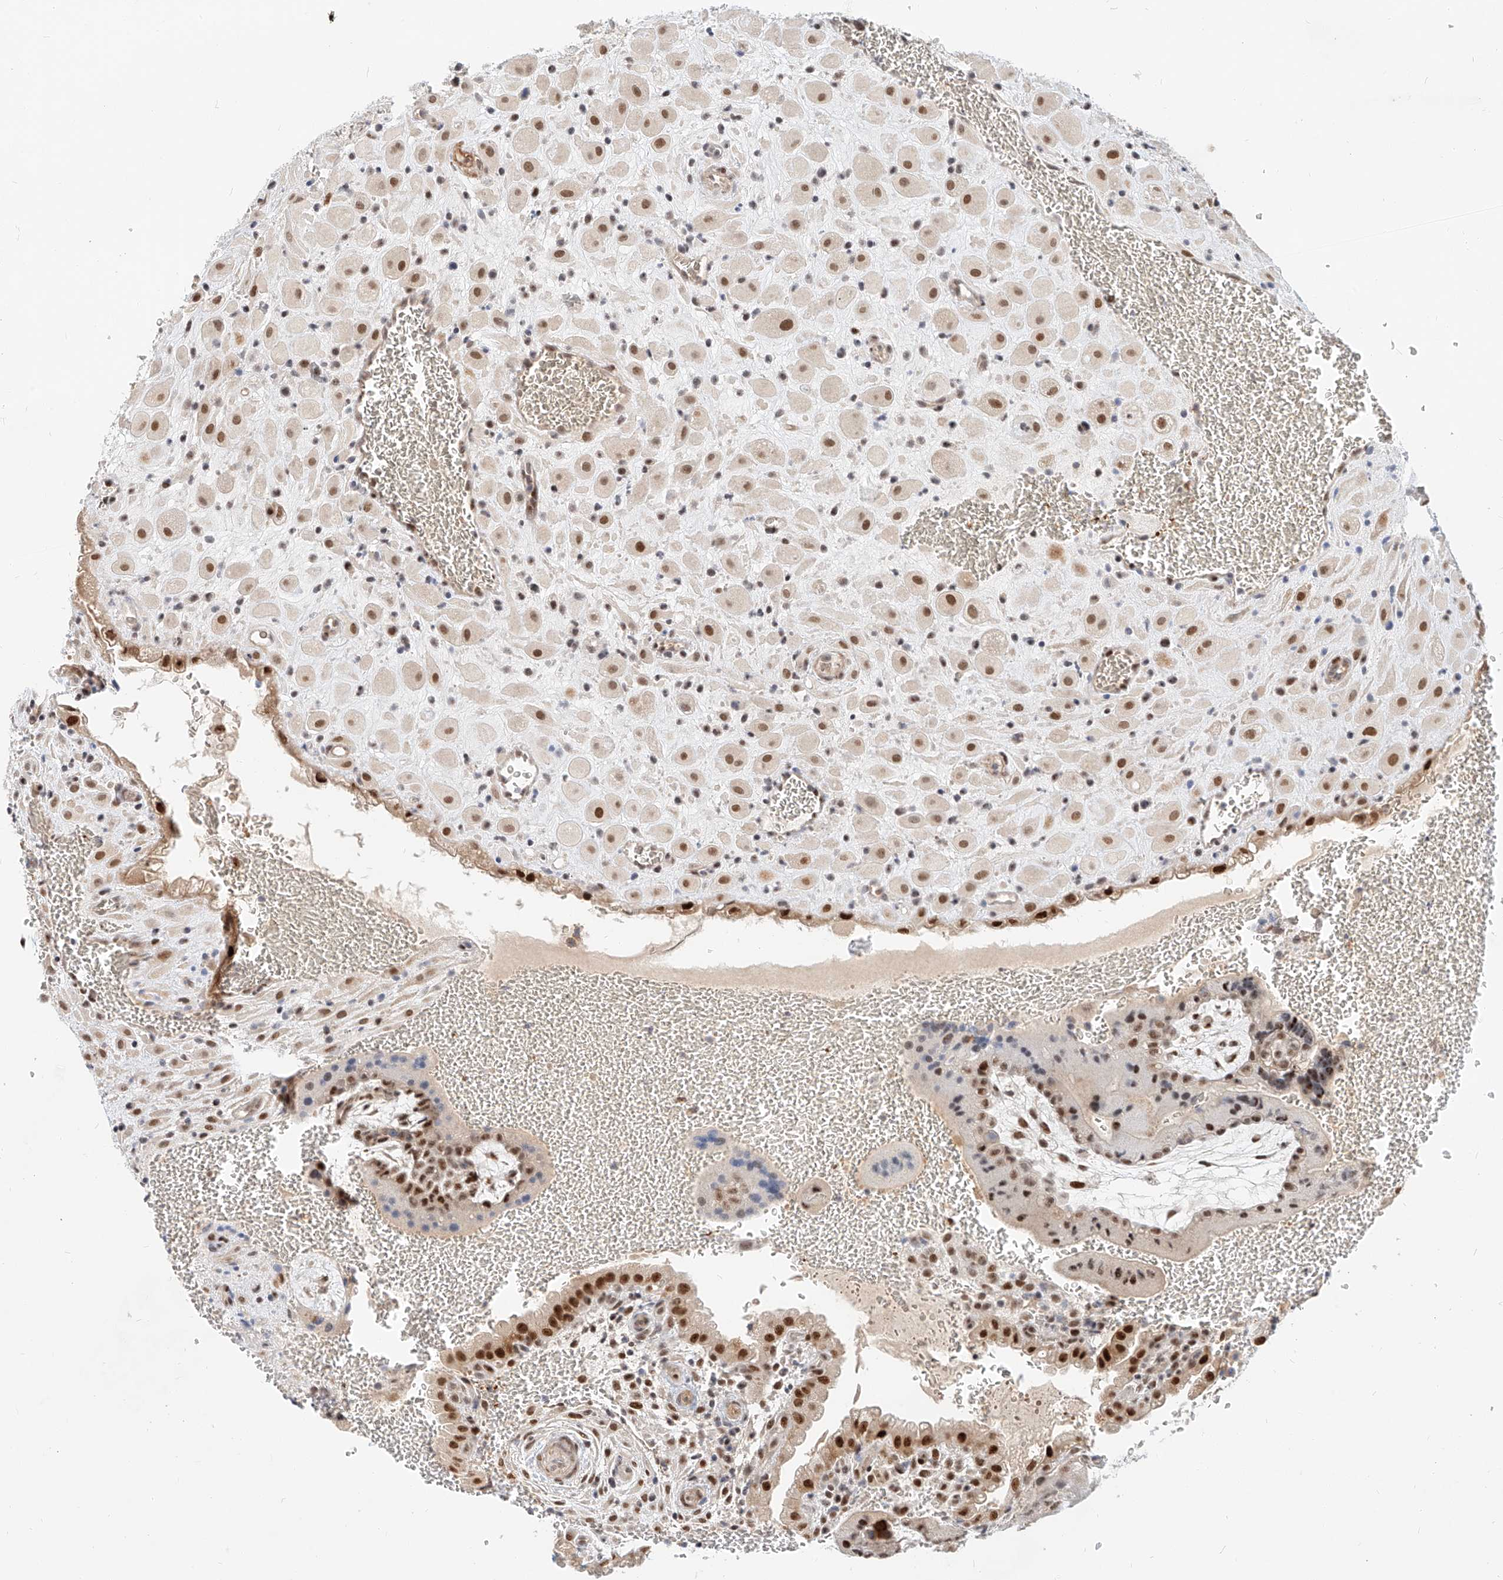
{"staining": {"intensity": "moderate", "quantity": ">75%", "location": "nuclear"}, "tissue": "placenta", "cell_type": "Decidual cells", "image_type": "normal", "snomed": [{"axis": "morphology", "description": "Normal tissue, NOS"}, {"axis": "topography", "description": "Placenta"}], "caption": "DAB (3,3'-diaminobenzidine) immunohistochemical staining of benign human placenta displays moderate nuclear protein positivity in about >75% of decidual cells.", "gene": "CBX8", "patient": {"sex": "female", "age": 35}}